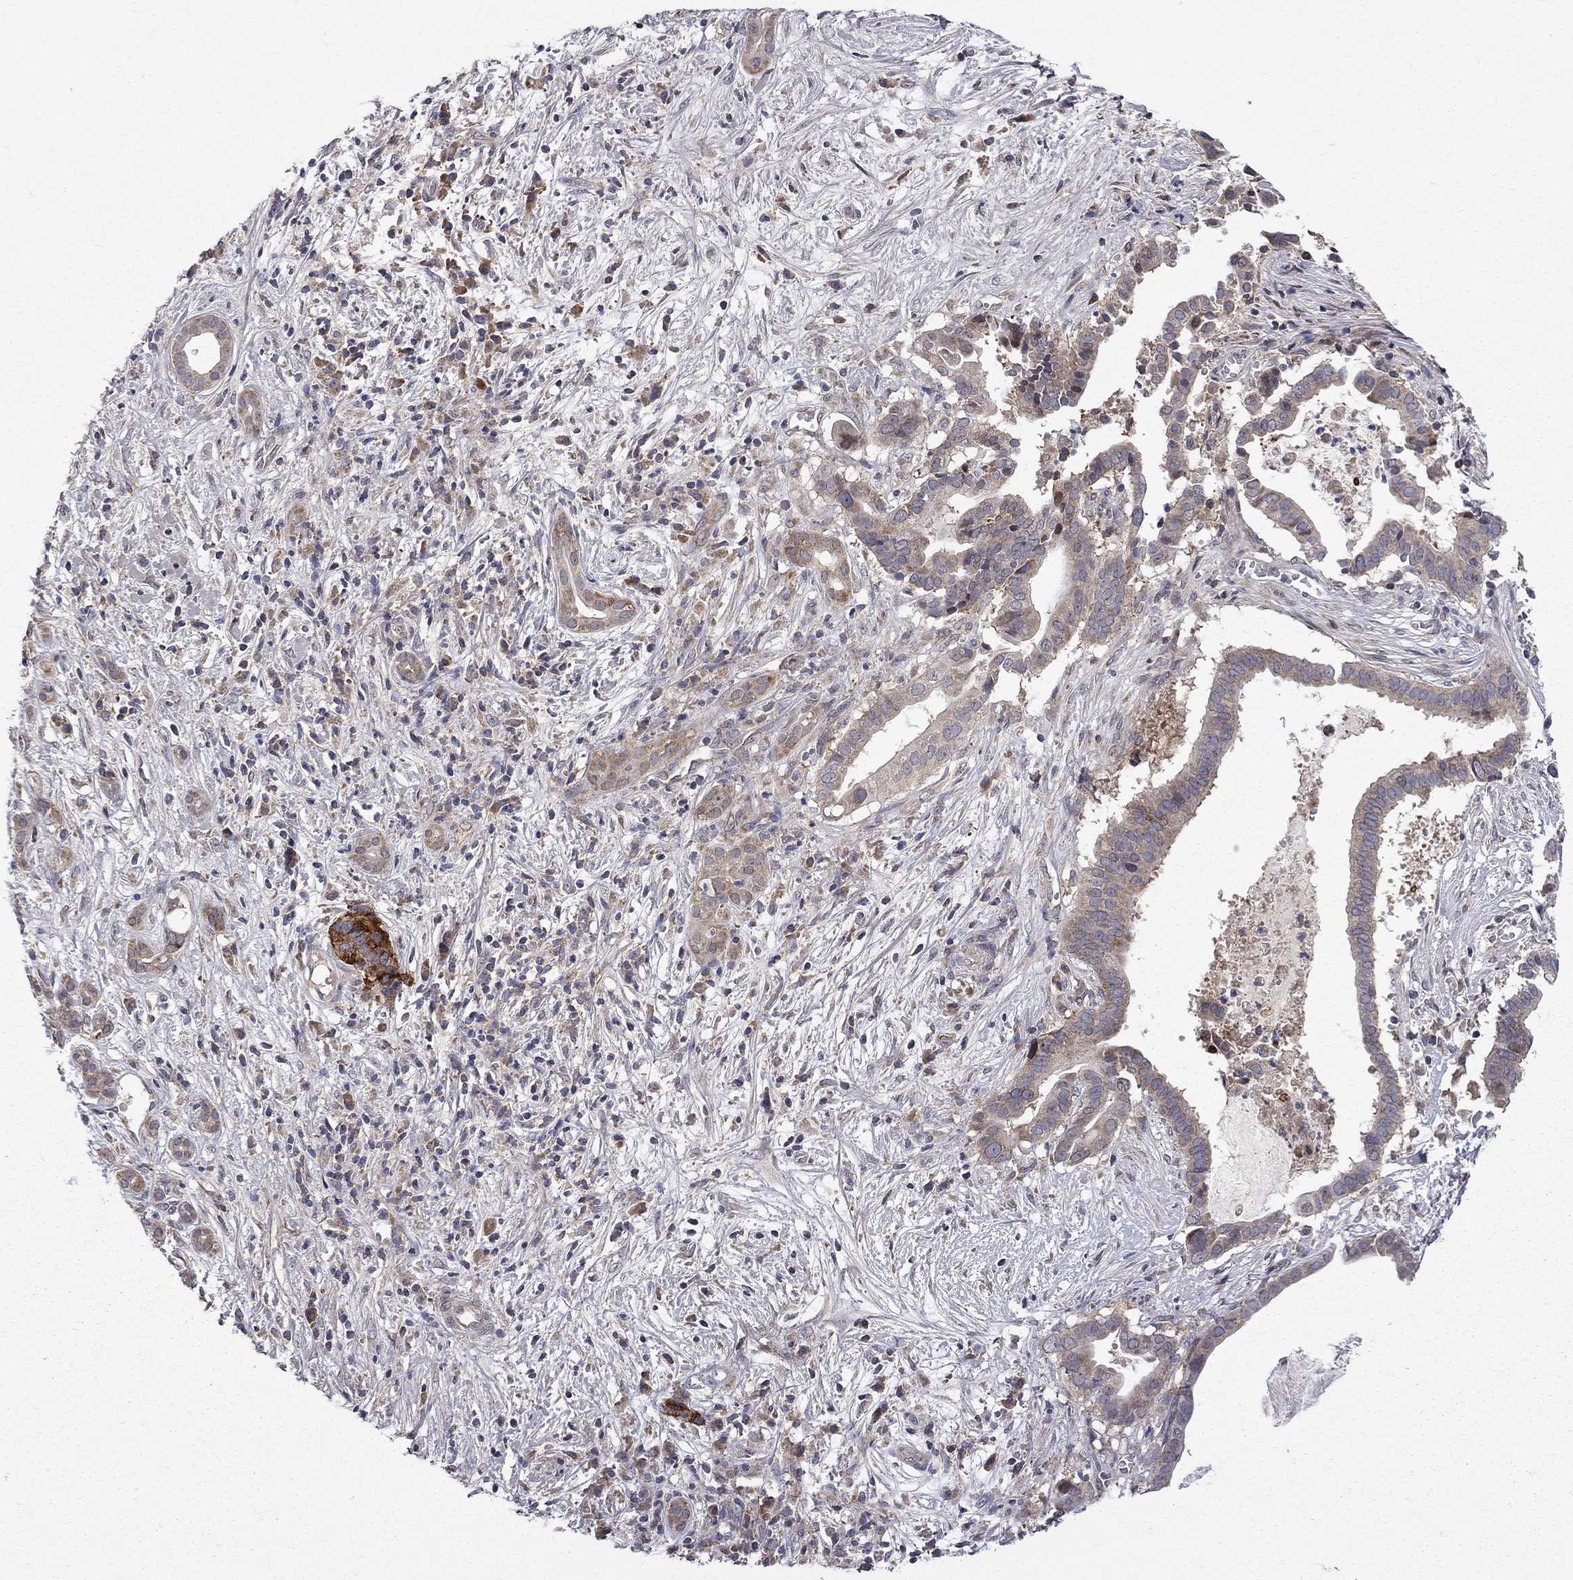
{"staining": {"intensity": "weak", "quantity": ">75%", "location": "cytoplasmic/membranous"}, "tissue": "pancreatic cancer", "cell_type": "Tumor cells", "image_type": "cancer", "snomed": [{"axis": "morphology", "description": "Adenocarcinoma, NOS"}, {"axis": "topography", "description": "Pancreas"}], "caption": "High-power microscopy captured an IHC photomicrograph of pancreatic cancer, revealing weak cytoplasmic/membranous staining in approximately >75% of tumor cells.", "gene": "CNOT11", "patient": {"sex": "male", "age": 61}}